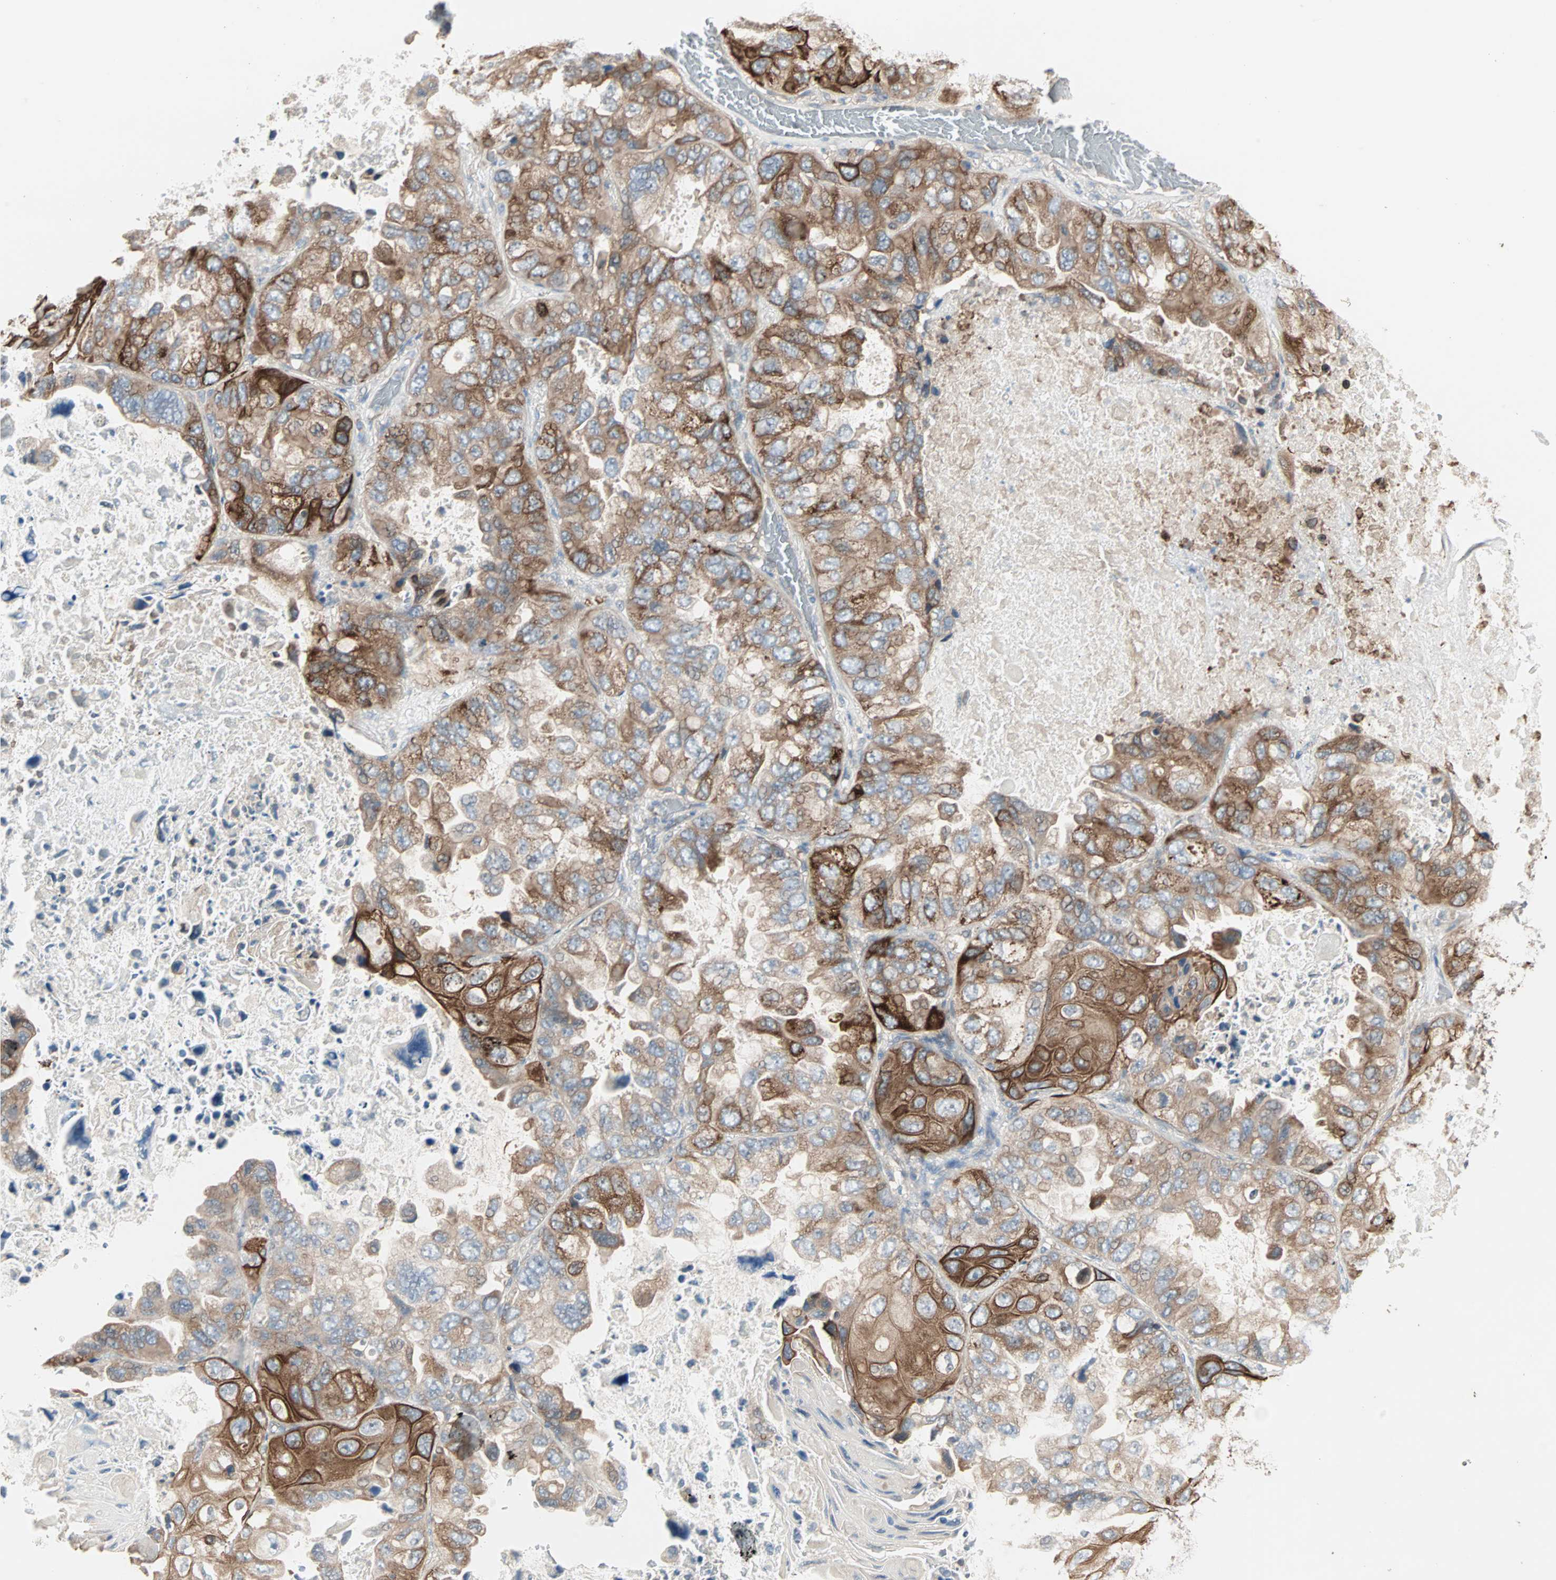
{"staining": {"intensity": "strong", "quantity": ">75%", "location": "cytoplasmic/membranous"}, "tissue": "lung cancer", "cell_type": "Tumor cells", "image_type": "cancer", "snomed": [{"axis": "morphology", "description": "Squamous cell carcinoma, NOS"}, {"axis": "topography", "description": "Lung"}], "caption": "Approximately >75% of tumor cells in human lung cancer exhibit strong cytoplasmic/membranous protein expression as visualized by brown immunohistochemical staining.", "gene": "ZFP36", "patient": {"sex": "female", "age": 73}}